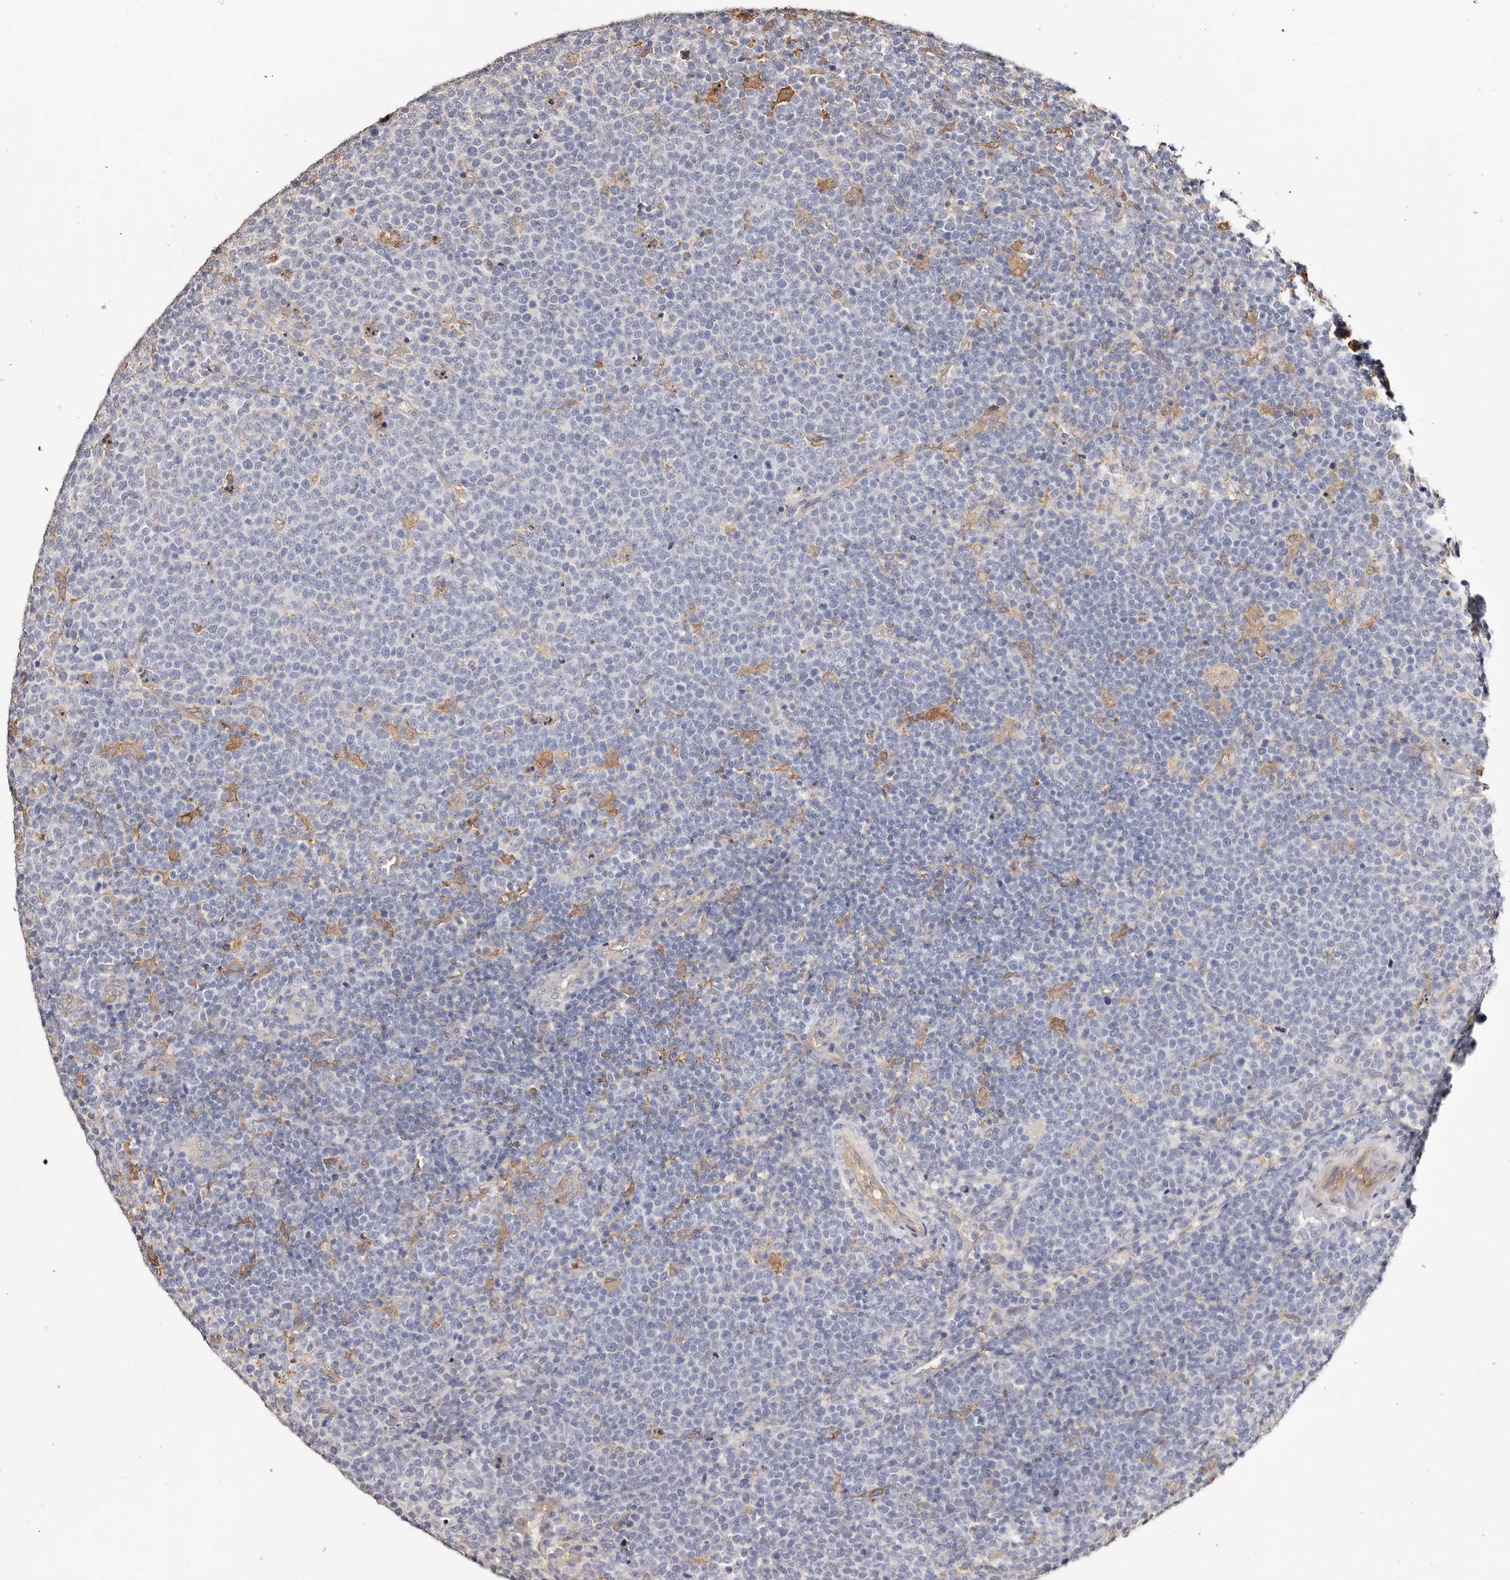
{"staining": {"intensity": "negative", "quantity": "none", "location": "none"}, "tissue": "lymphoma", "cell_type": "Tumor cells", "image_type": "cancer", "snomed": [{"axis": "morphology", "description": "Malignant lymphoma, non-Hodgkin's type, High grade"}, {"axis": "topography", "description": "Lymph node"}], "caption": "An image of human lymphoma is negative for staining in tumor cells.", "gene": "TGM2", "patient": {"sex": "male", "age": 61}}